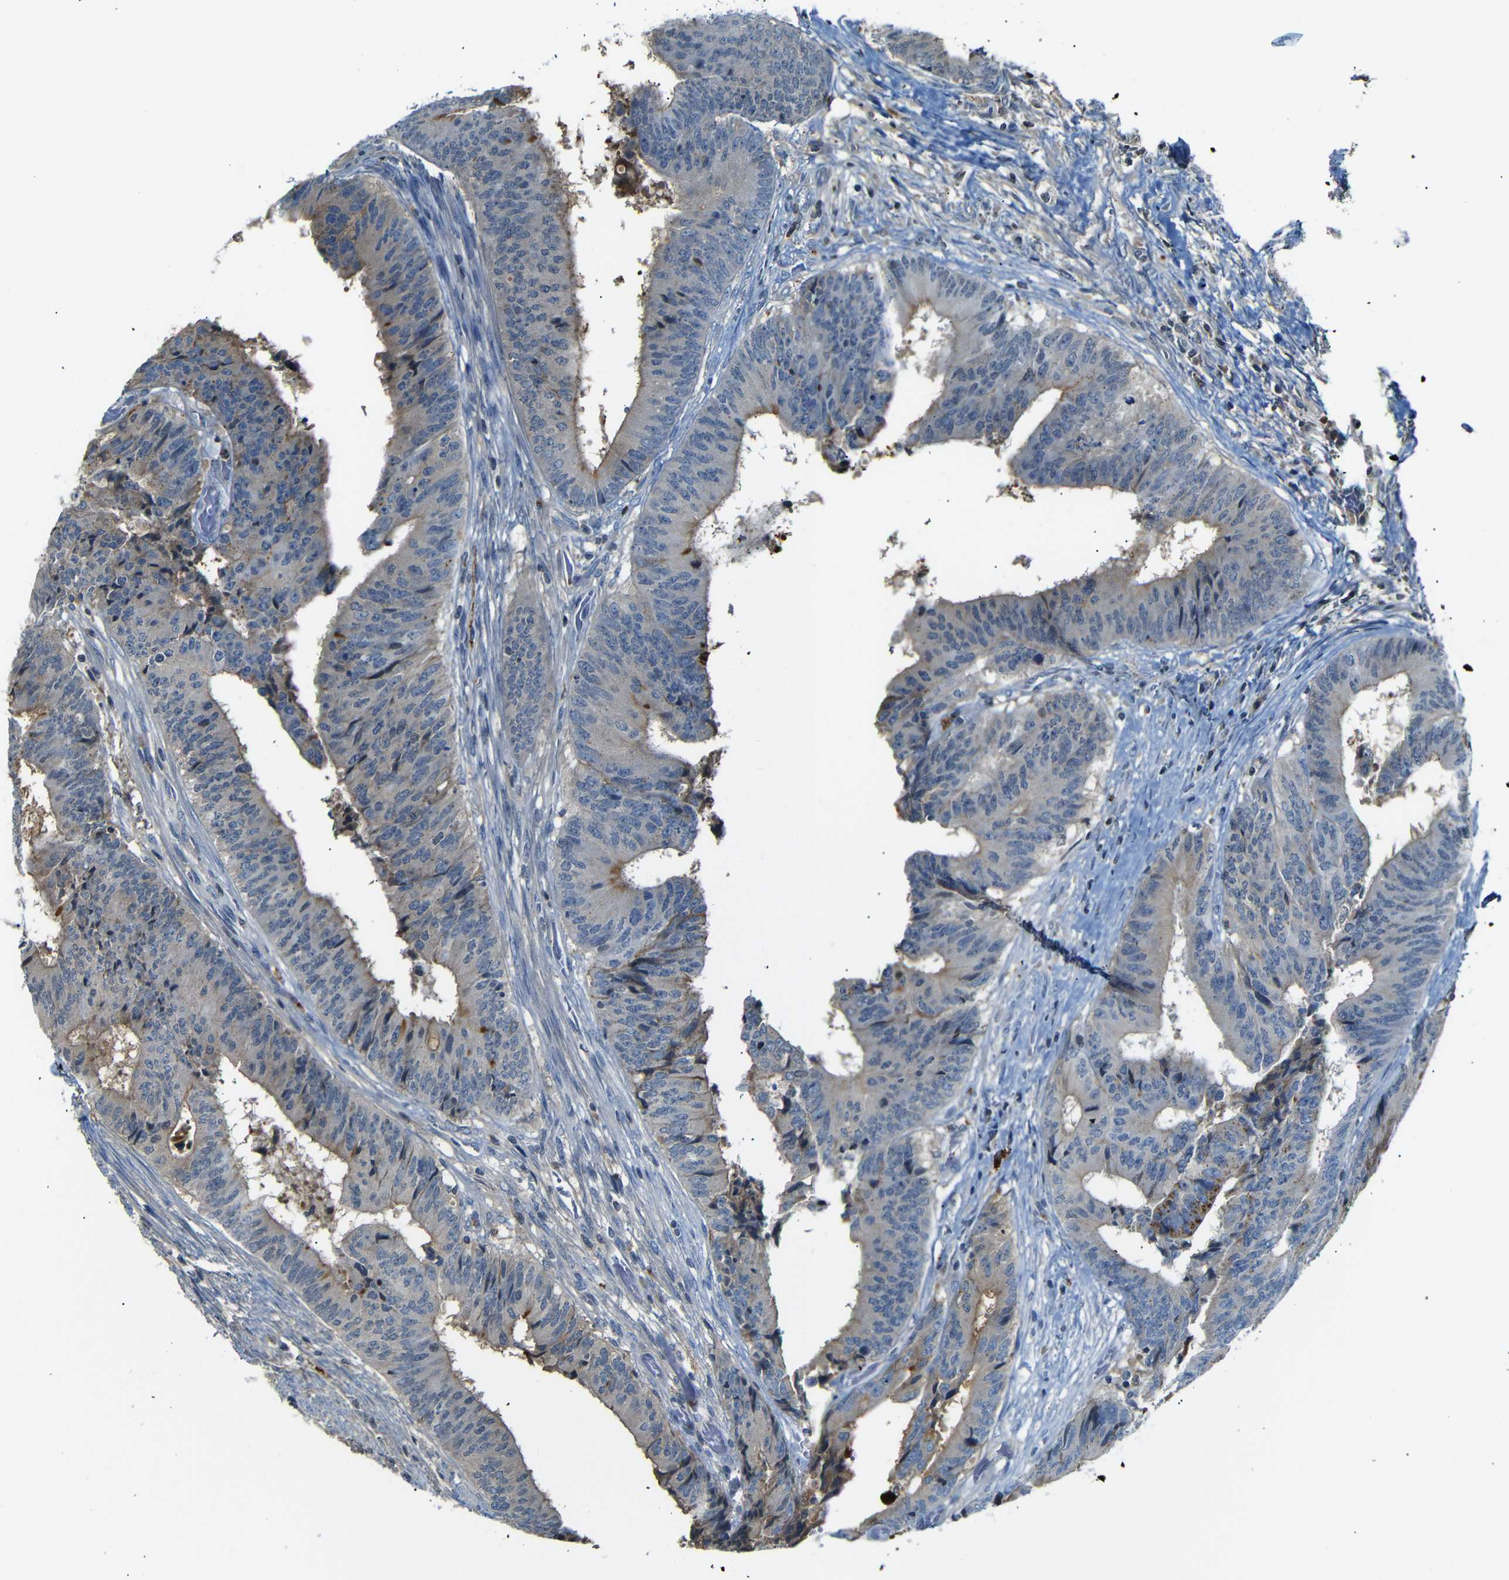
{"staining": {"intensity": "weak", "quantity": "25%-75%", "location": "cytoplasmic/membranous"}, "tissue": "colorectal cancer", "cell_type": "Tumor cells", "image_type": "cancer", "snomed": [{"axis": "morphology", "description": "Adenocarcinoma, NOS"}, {"axis": "topography", "description": "Rectum"}], "caption": "This is a micrograph of immunohistochemistry staining of colorectal adenocarcinoma, which shows weak positivity in the cytoplasmic/membranous of tumor cells.", "gene": "SERPINA1", "patient": {"sex": "male", "age": 72}}